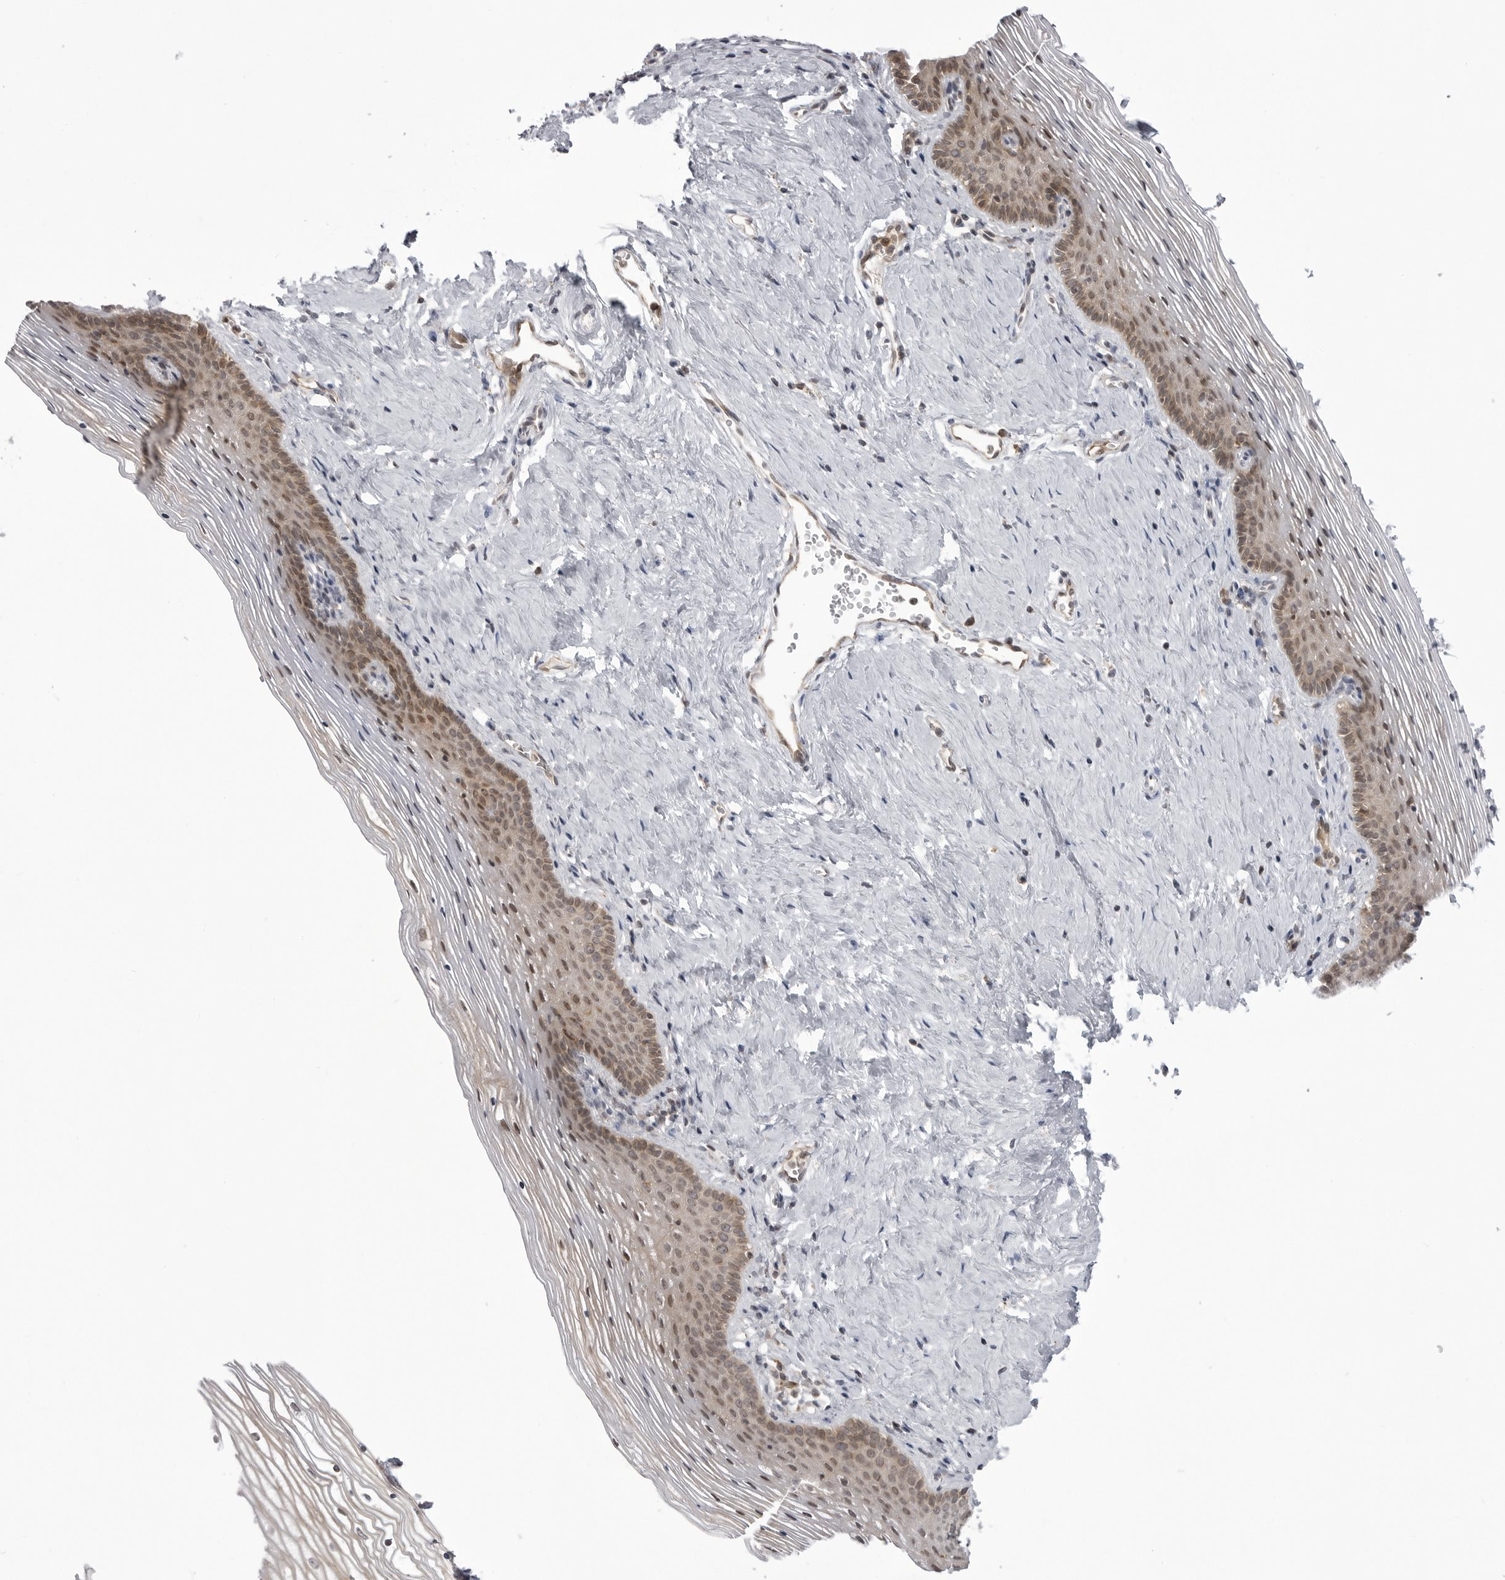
{"staining": {"intensity": "moderate", "quantity": "25%-75%", "location": "cytoplasmic/membranous"}, "tissue": "vagina", "cell_type": "Squamous epithelial cells", "image_type": "normal", "snomed": [{"axis": "morphology", "description": "Normal tissue, NOS"}, {"axis": "topography", "description": "Vagina"}], "caption": "Brown immunohistochemical staining in unremarkable vagina demonstrates moderate cytoplasmic/membranous staining in about 25%-75% of squamous epithelial cells. Immunohistochemistry stains the protein of interest in brown and the nuclei are stained blue.", "gene": "PTK2B", "patient": {"sex": "female", "age": 32}}